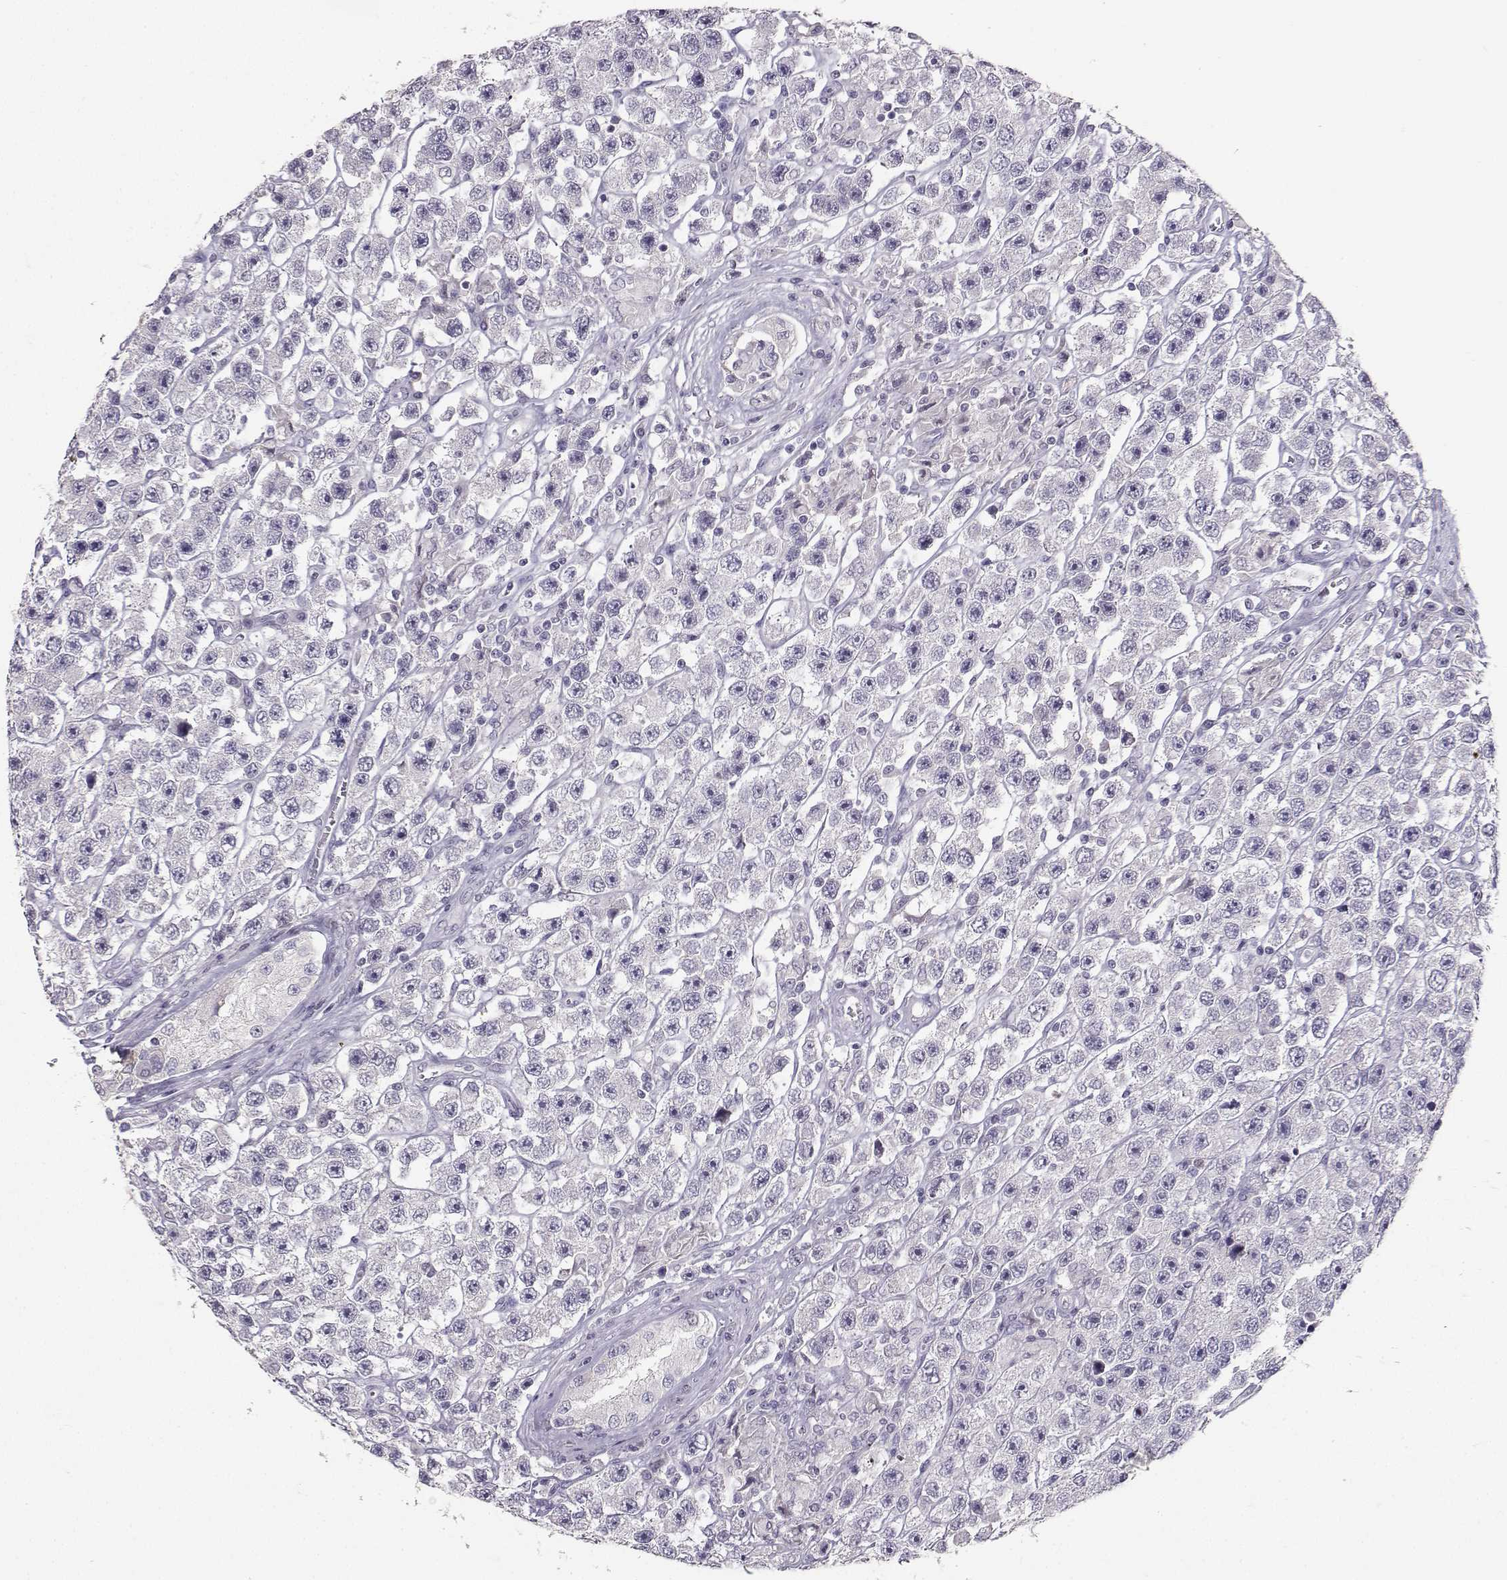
{"staining": {"intensity": "negative", "quantity": "none", "location": "none"}, "tissue": "testis cancer", "cell_type": "Tumor cells", "image_type": "cancer", "snomed": [{"axis": "morphology", "description": "Seminoma, NOS"}, {"axis": "topography", "description": "Testis"}], "caption": "Photomicrograph shows no protein expression in tumor cells of testis seminoma tissue.", "gene": "PKP2", "patient": {"sex": "male", "age": 45}}